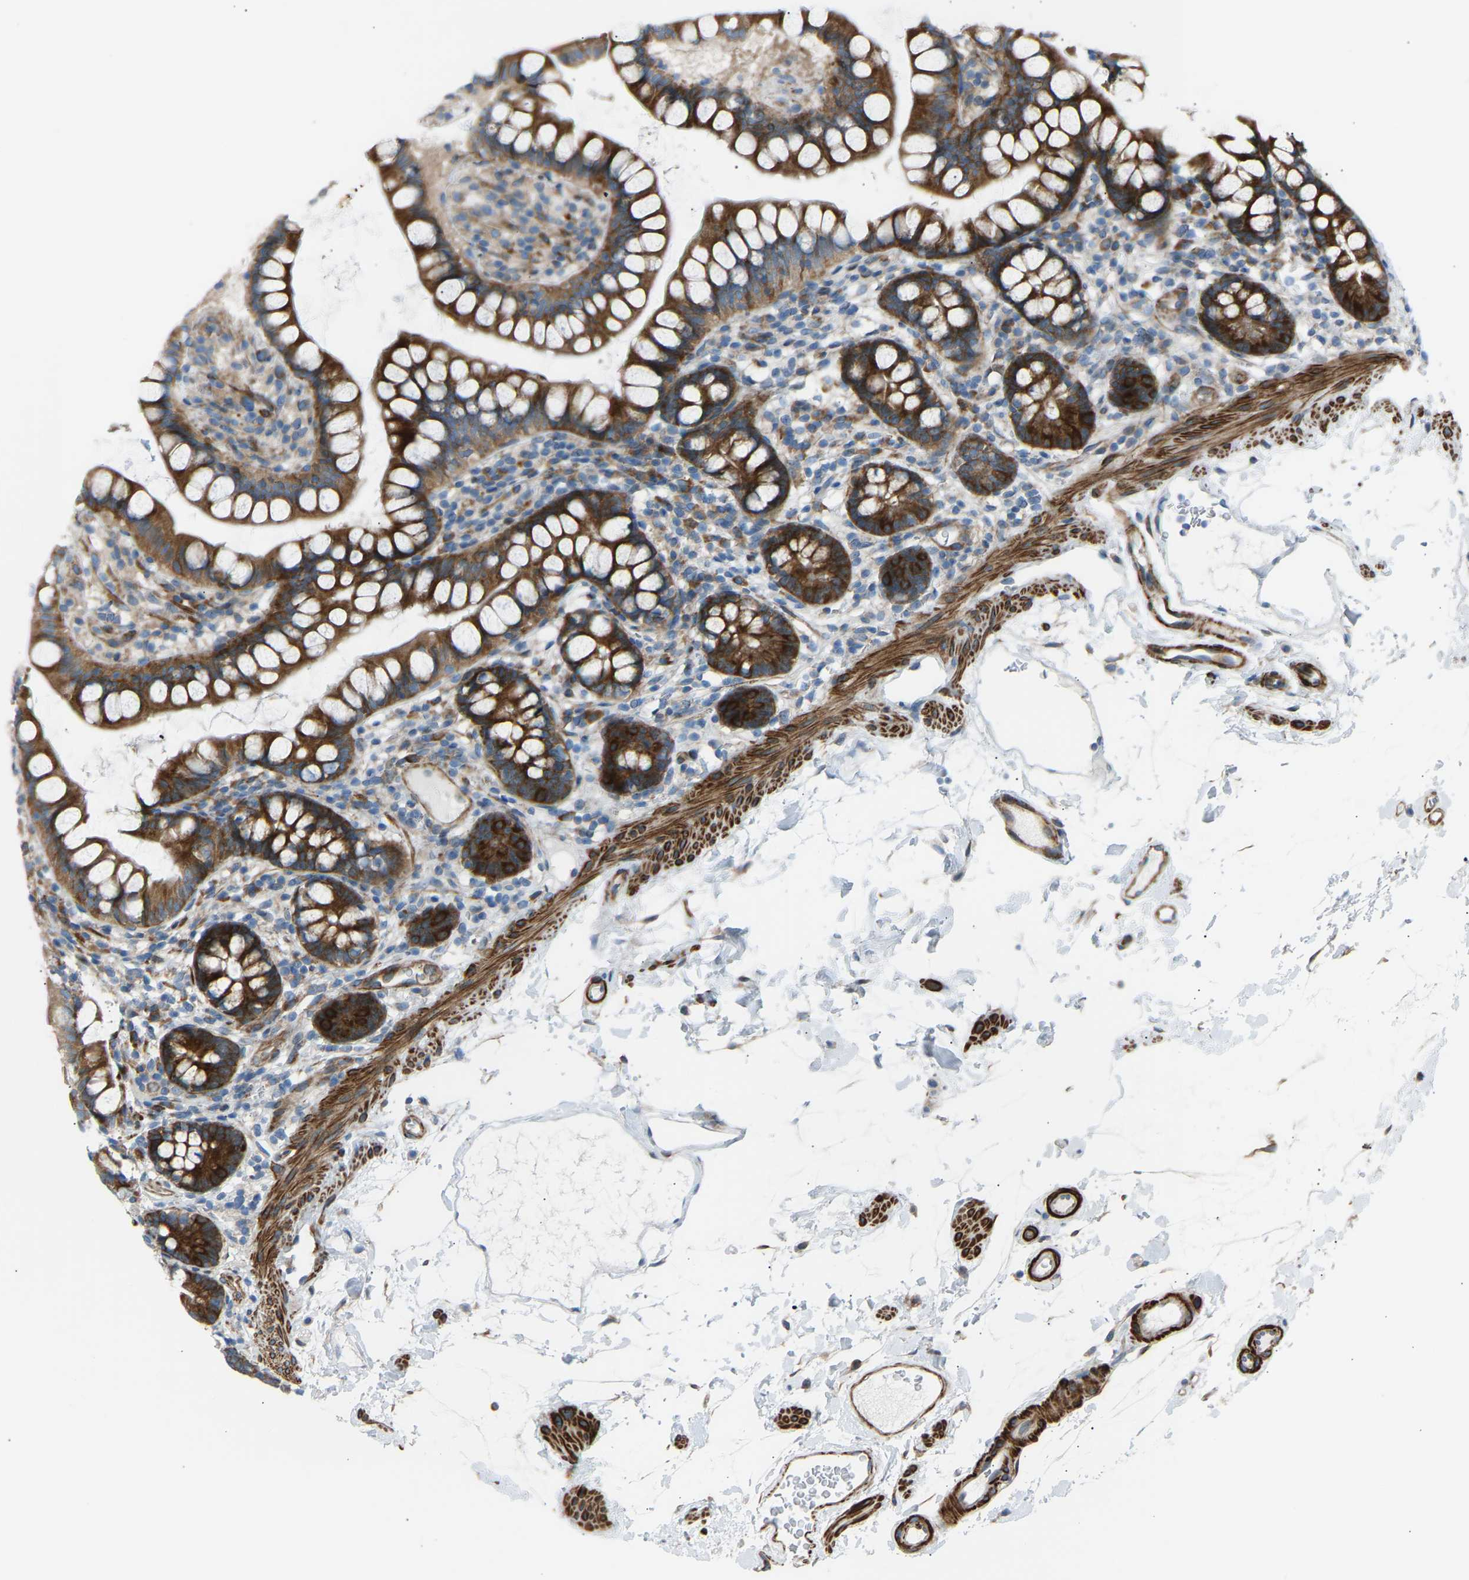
{"staining": {"intensity": "strong", "quantity": ">75%", "location": "cytoplasmic/membranous"}, "tissue": "small intestine", "cell_type": "Glandular cells", "image_type": "normal", "snomed": [{"axis": "morphology", "description": "Normal tissue, NOS"}, {"axis": "topography", "description": "Small intestine"}], "caption": "IHC staining of benign small intestine, which demonstrates high levels of strong cytoplasmic/membranous expression in approximately >75% of glandular cells indicating strong cytoplasmic/membranous protein staining. The staining was performed using DAB (brown) for protein detection and nuclei were counterstained in hematoxylin (blue).", "gene": "VPS41", "patient": {"sex": "female", "age": 84}}